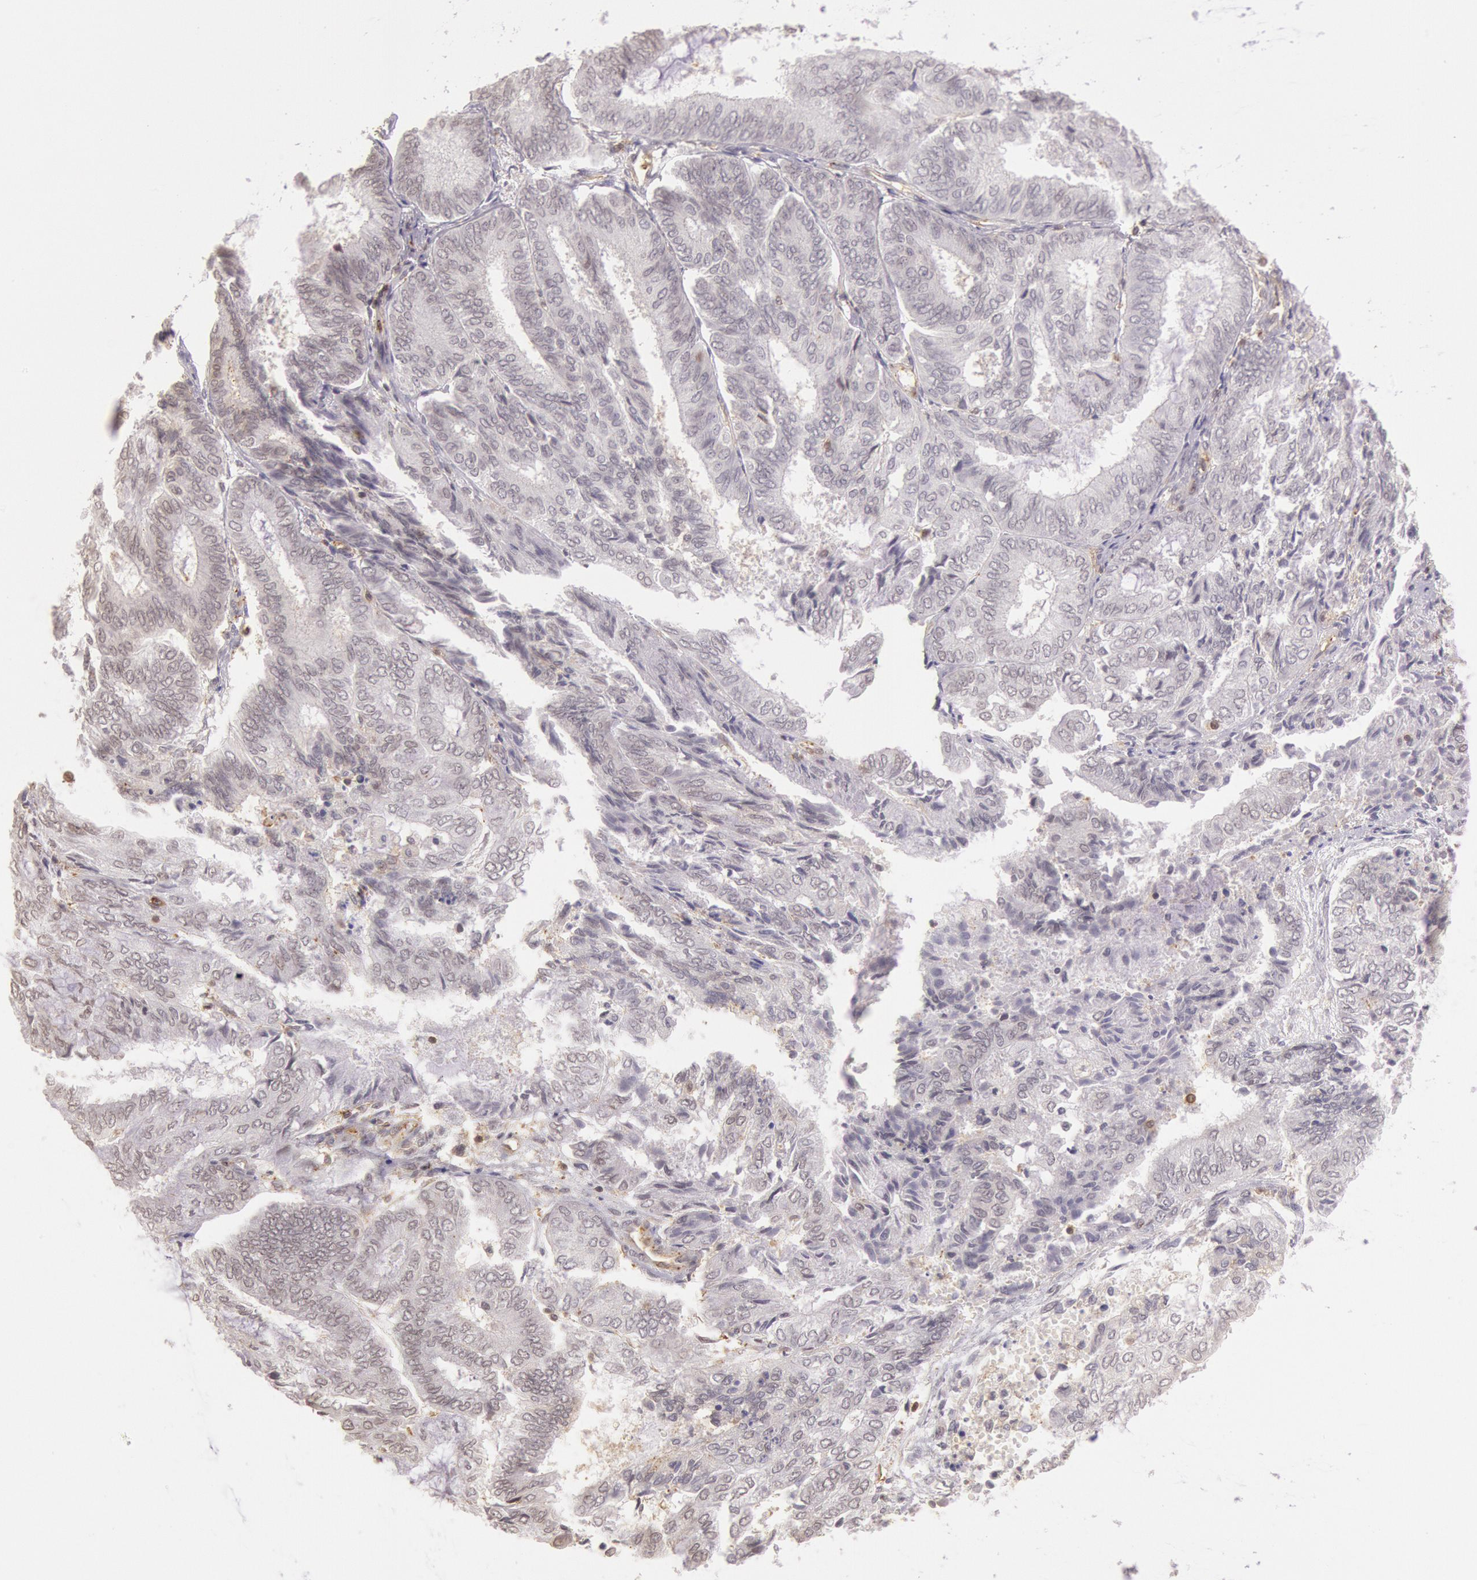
{"staining": {"intensity": "moderate", "quantity": "<25%", "location": "nuclear"}, "tissue": "endometrial cancer", "cell_type": "Tumor cells", "image_type": "cancer", "snomed": [{"axis": "morphology", "description": "Adenocarcinoma, NOS"}, {"axis": "topography", "description": "Endometrium"}], "caption": "This photomicrograph reveals adenocarcinoma (endometrial) stained with immunohistochemistry to label a protein in brown. The nuclear of tumor cells show moderate positivity for the protein. Nuclei are counter-stained blue.", "gene": "HIF1A", "patient": {"sex": "female", "age": 59}}